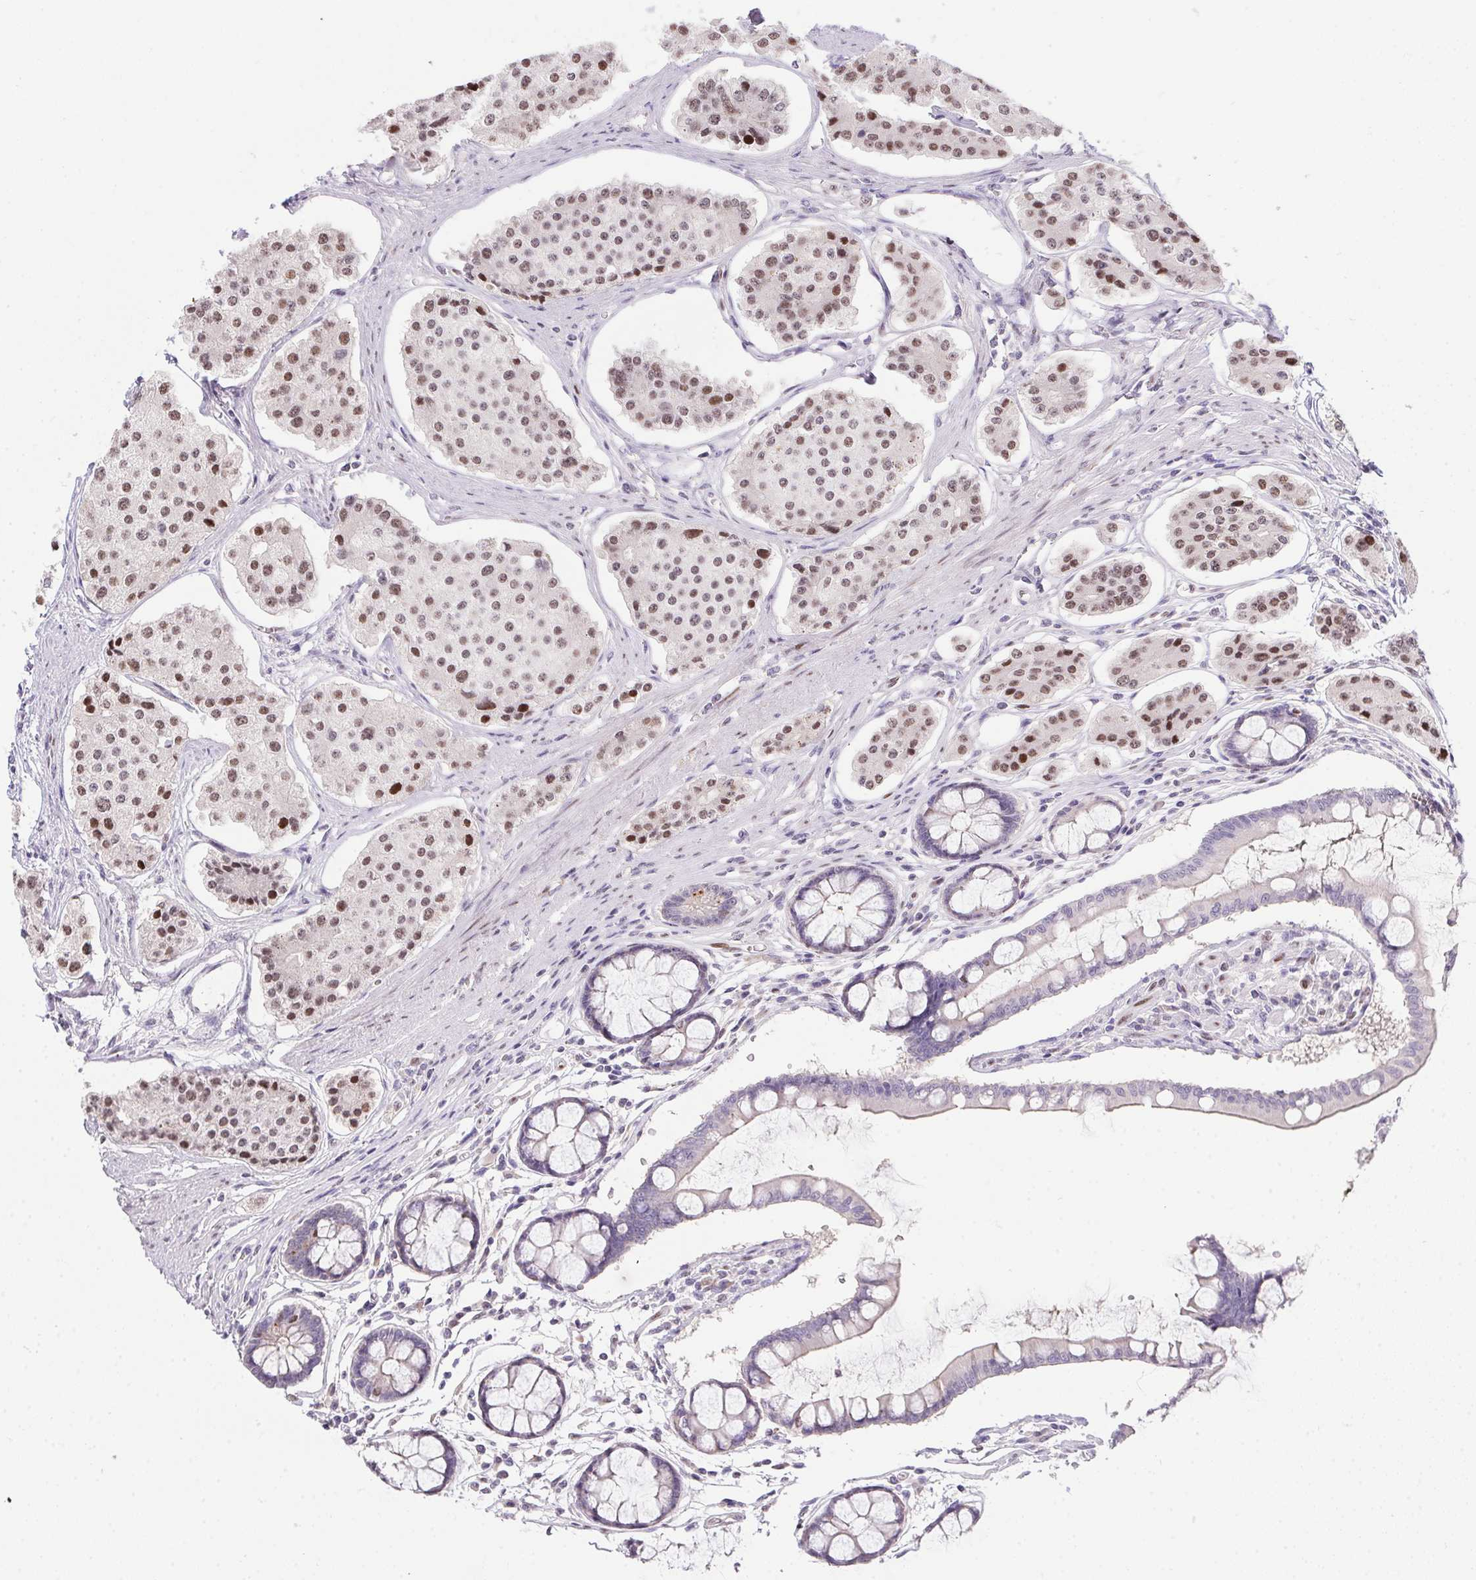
{"staining": {"intensity": "moderate", "quantity": "25%-75%", "location": "nuclear"}, "tissue": "carcinoid", "cell_type": "Tumor cells", "image_type": "cancer", "snomed": [{"axis": "morphology", "description": "Carcinoid, malignant, NOS"}, {"axis": "topography", "description": "Small intestine"}], "caption": "This histopathology image displays carcinoid stained with IHC to label a protein in brown. The nuclear of tumor cells show moderate positivity for the protein. Nuclei are counter-stained blue.", "gene": "SP9", "patient": {"sex": "female", "age": 65}}